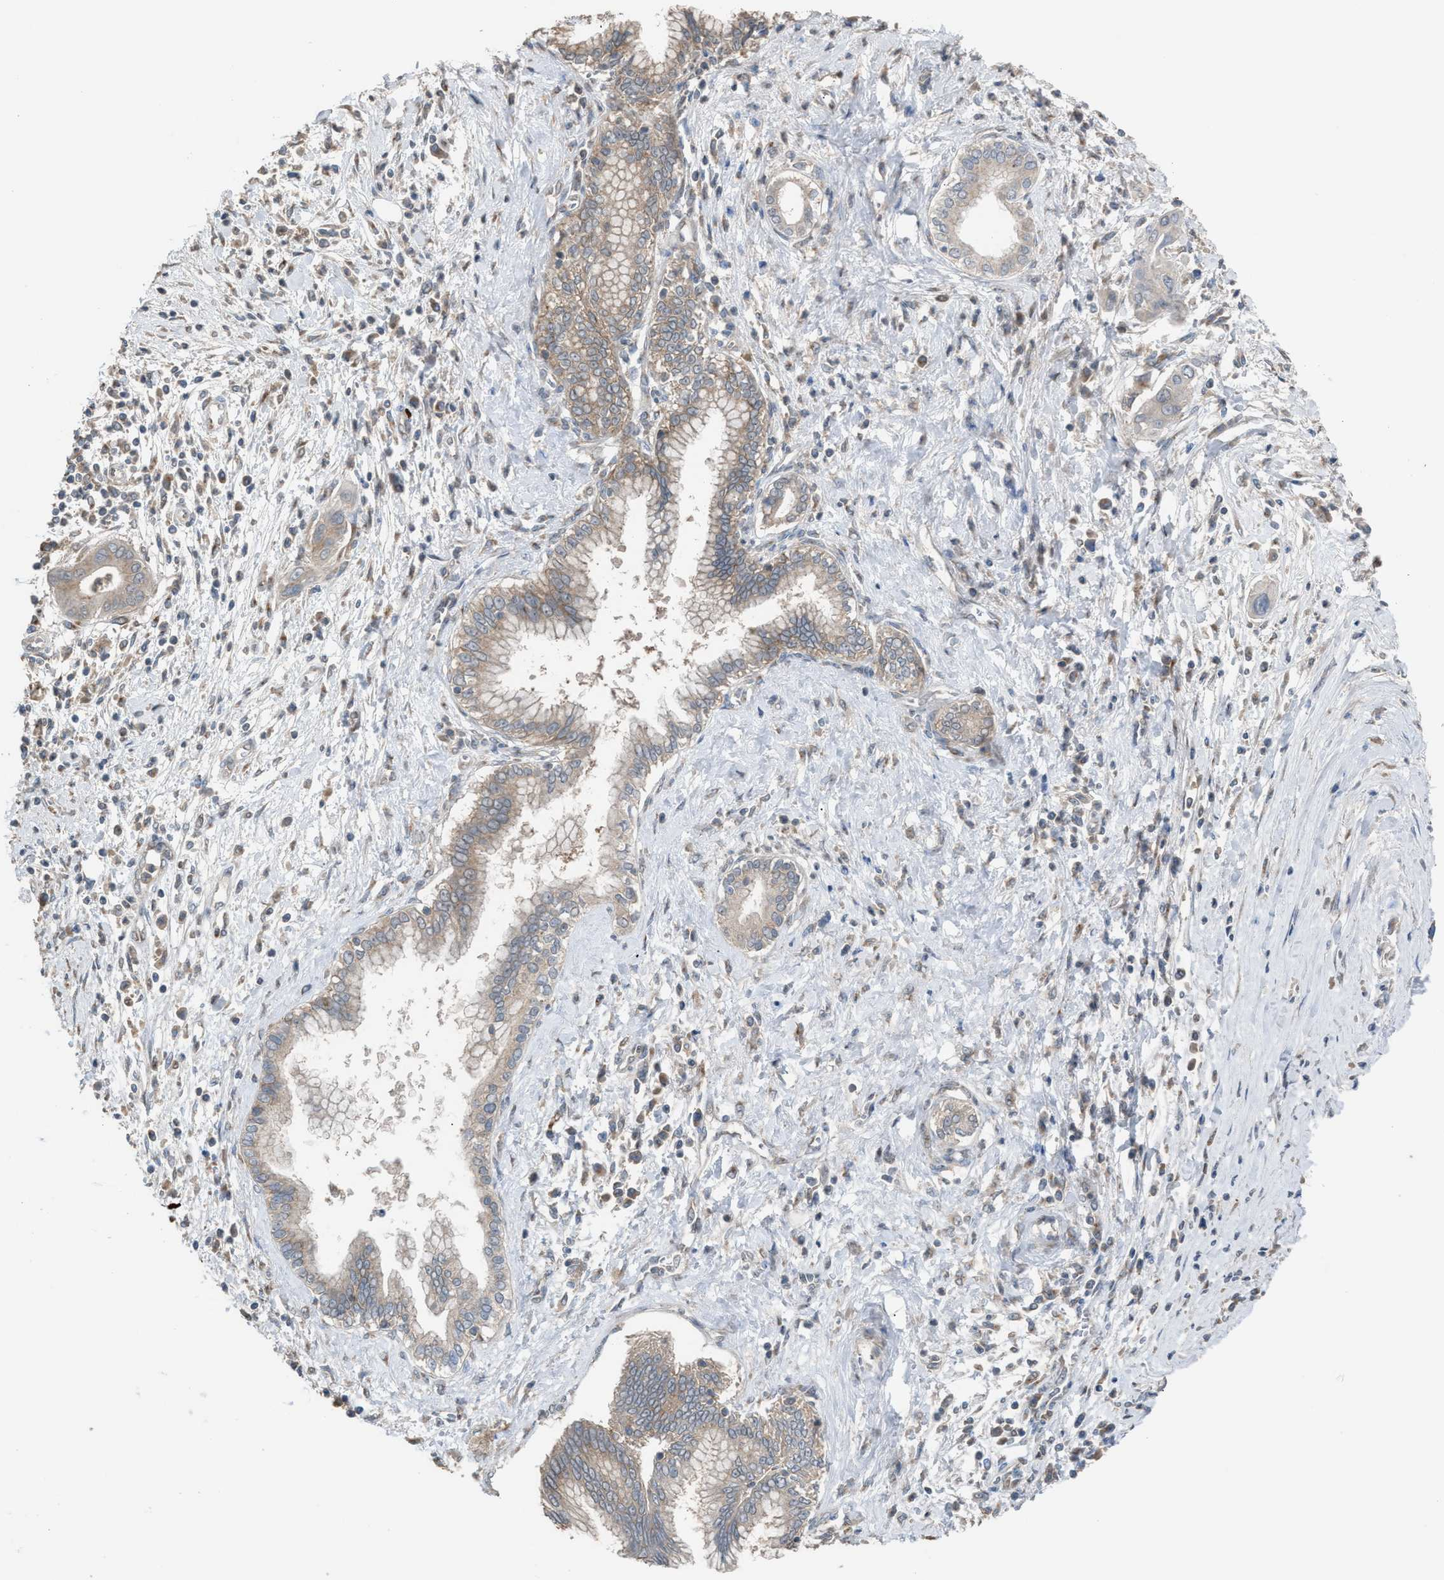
{"staining": {"intensity": "weak", "quantity": ">75%", "location": "cytoplasmic/membranous"}, "tissue": "pancreatic cancer", "cell_type": "Tumor cells", "image_type": "cancer", "snomed": [{"axis": "morphology", "description": "Adenocarcinoma, NOS"}, {"axis": "topography", "description": "Pancreas"}], "caption": "High-magnification brightfield microscopy of adenocarcinoma (pancreatic) stained with DAB (brown) and counterstained with hematoxylin (blue). tumor cells exhibit weak cytoplasmic/membranous staining is present in about>75% of cells. The staining was performed using DAB (3,3'-diaminobenzidine), with brown indicating positive protein expression. Nuclei are stained blue with hematoxylin.", "gene": "TPK1", "patient": {"sex": "male", "age": 58}}